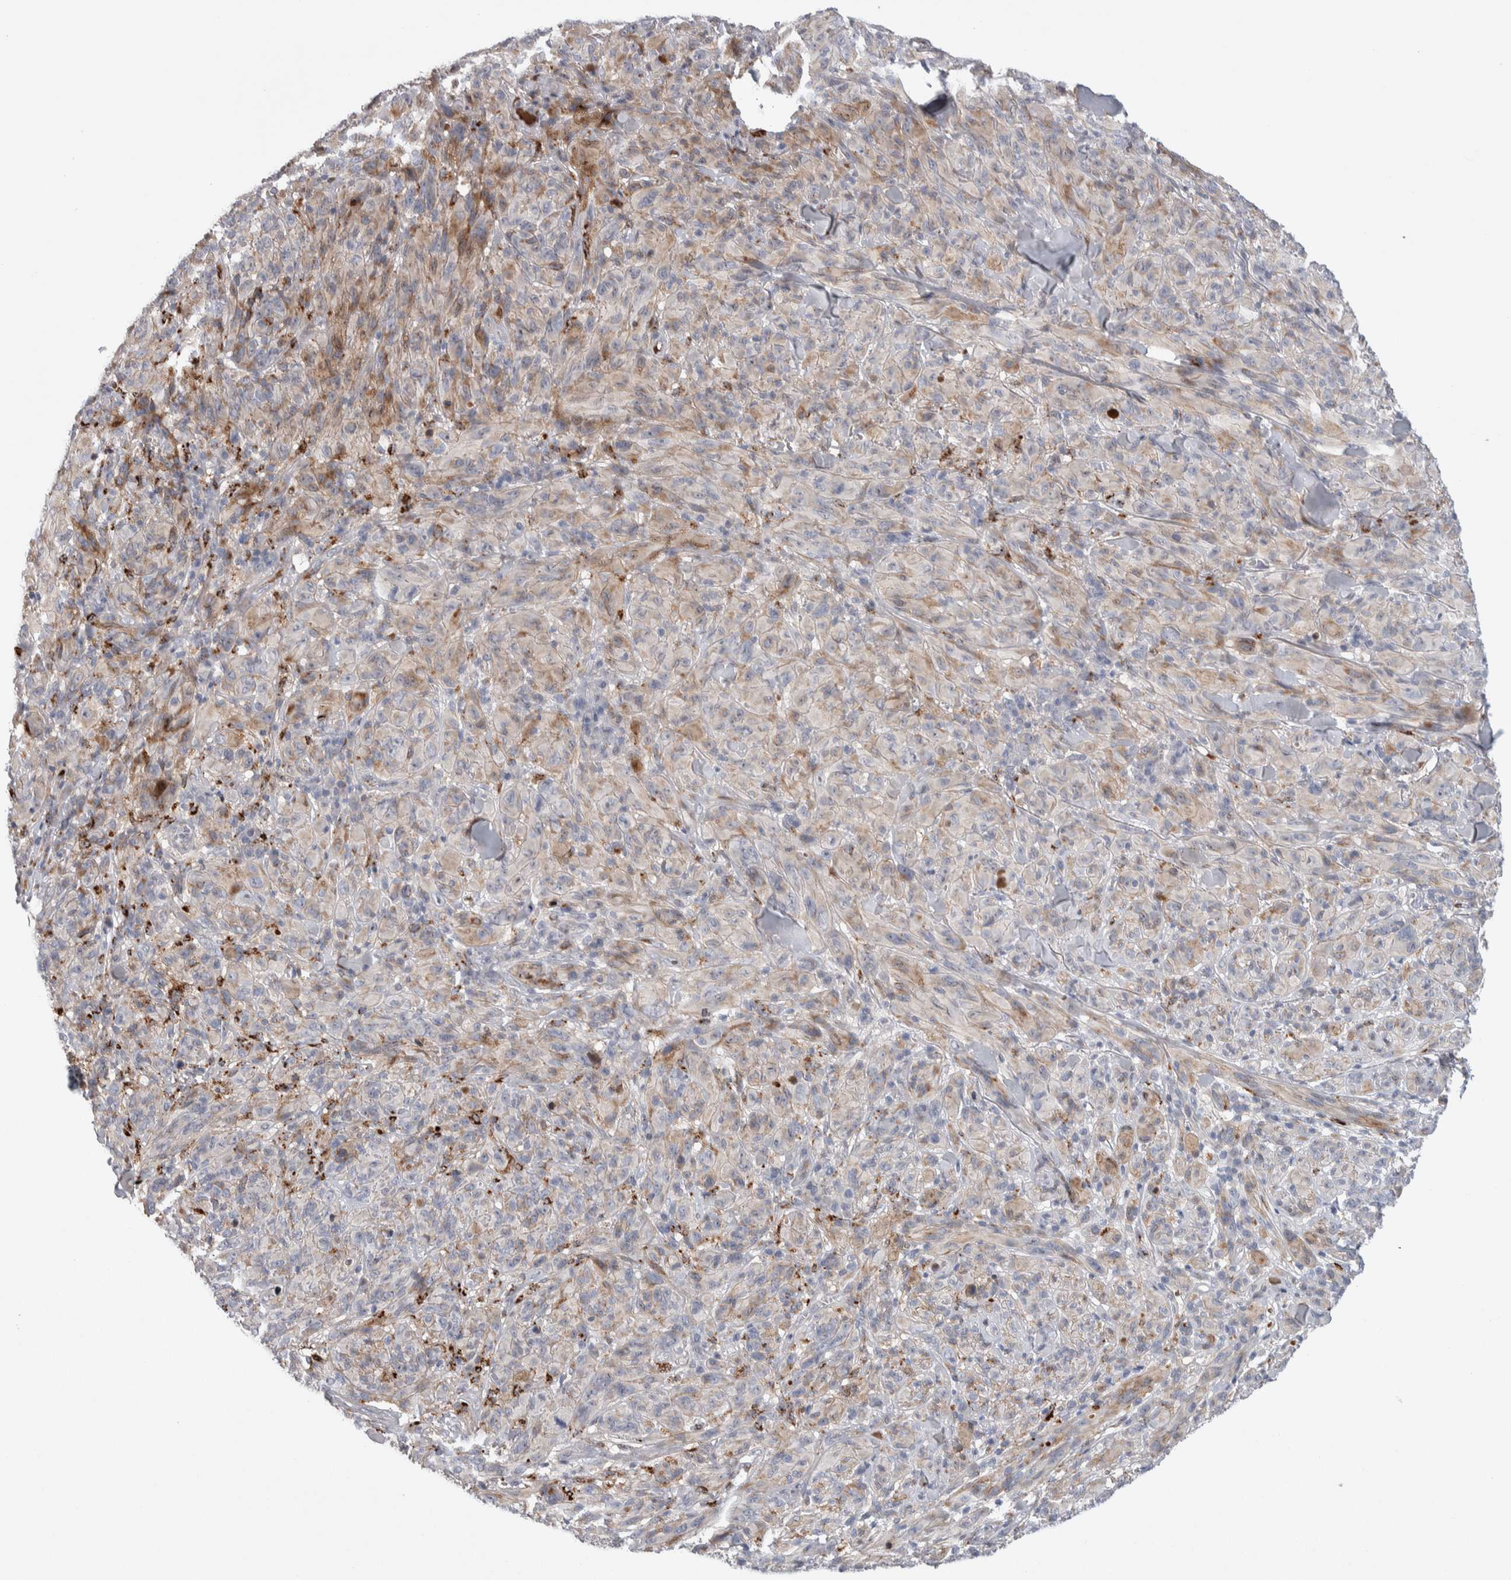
{"staining": {"intensity": "weak", "quantity": "25%-75%", "location": "cytoplasmic/membranous"}, "tissue": "melanoma", "cell_type": "Tumor cells", "image_type": "cancer", "snomed": [{"axis": "morphology", "description": "Malignant melanoma, NOS"}, {"axis": "topography", "description": "Skin of head"}], "caption": "Melanoma stained for a protein exhibits weak cytoplasmic/membranous positivity in tumor cells.", "gene": "PSMG3", "patient": {"sex": "male", "age": 96}}